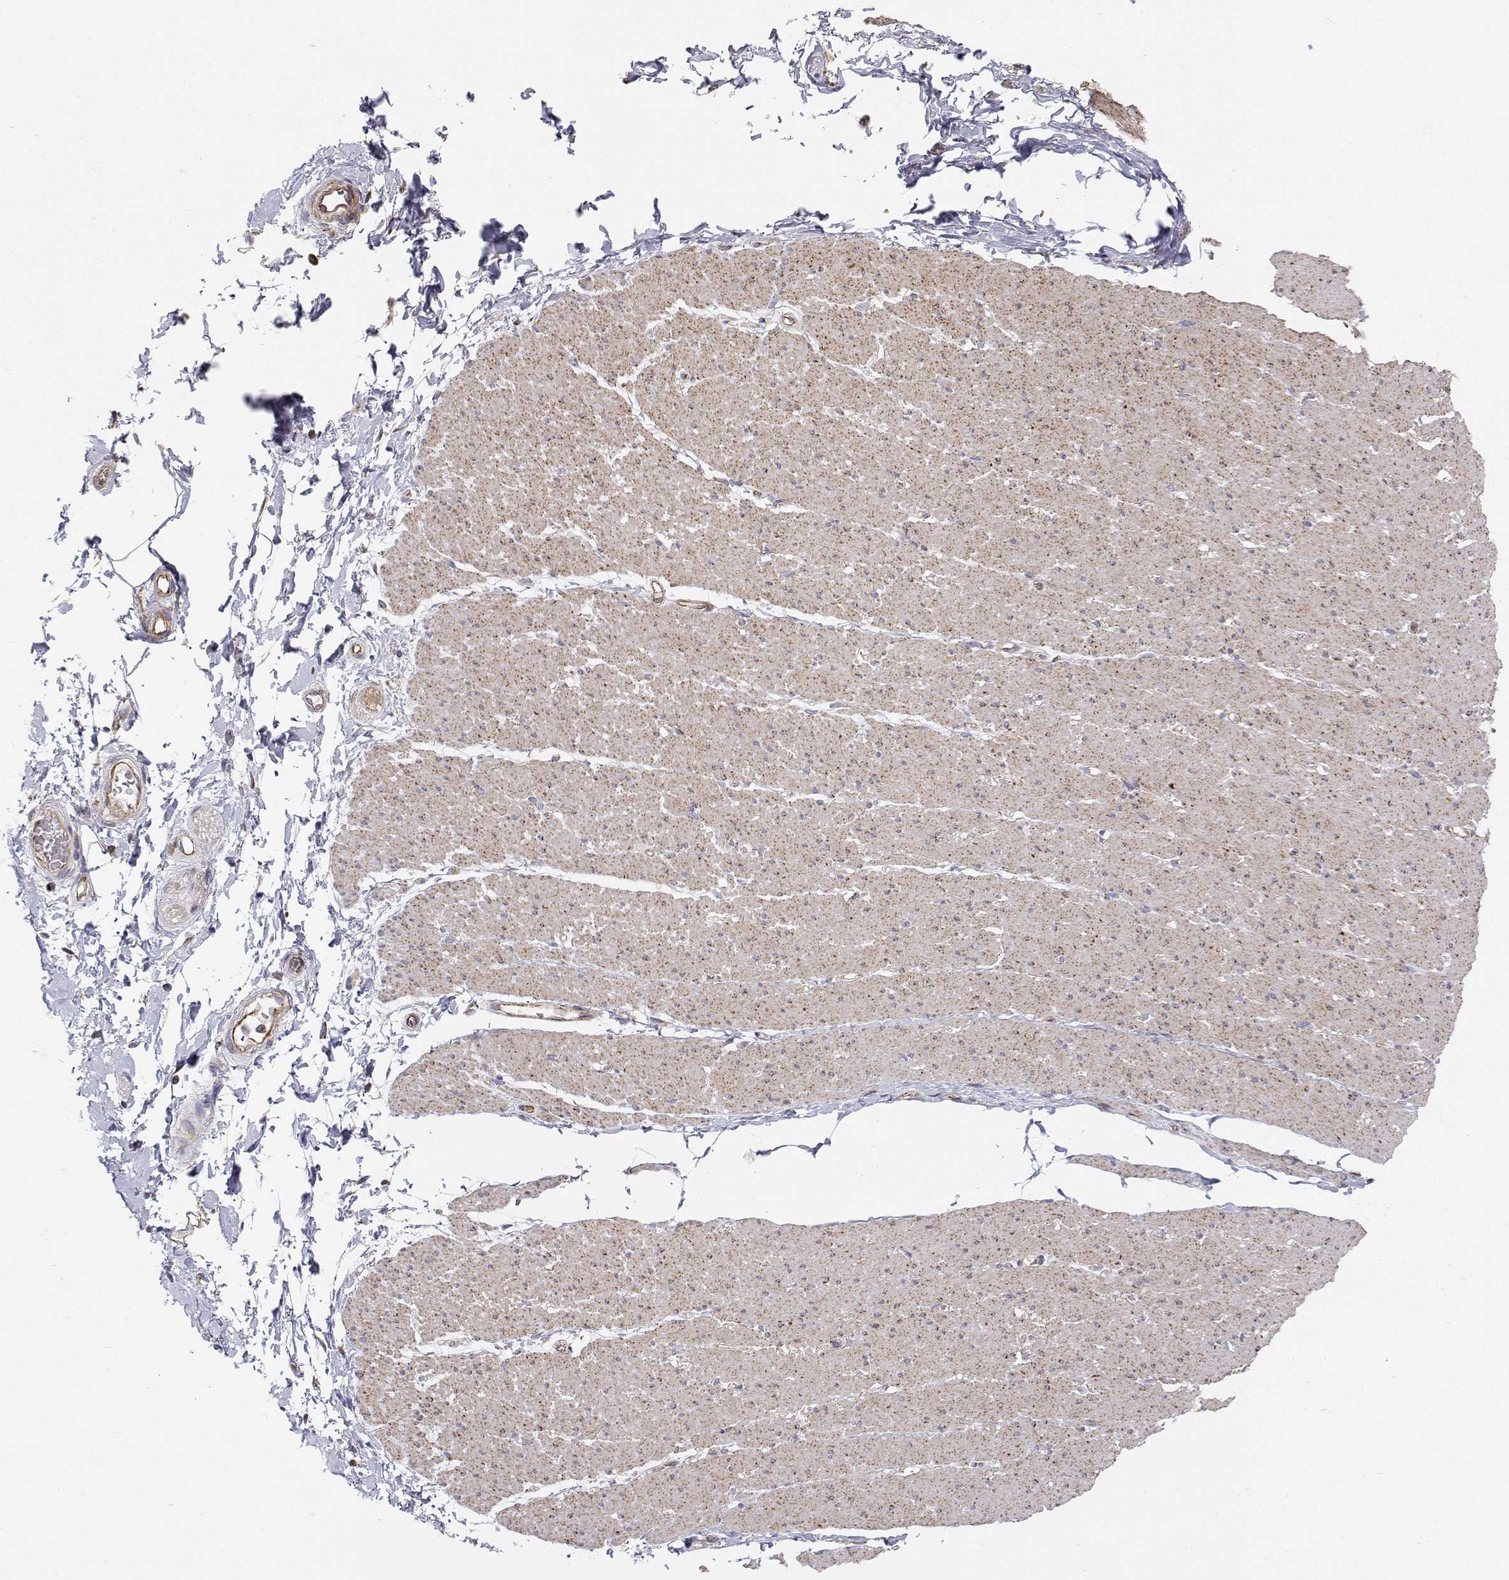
{"staining": {"intensity": "weak", "quantity": "25%-75%", "location": "cytoplasmic/membranous"}, "tissue": "smooth muscle", "cell_type": "Smooth muscle cells", "image_type": "normal", "snomed": [{"axis": "morphology", "description": "Normal tissue, NOS"}, {"axis": "topography", "description": "Smooth muscle"}, {"axis": "topography", "description": "Rectum"}], "caption": "The photomicrograph shows immunohistochemical staining of benign smooth muscle. There is weak cytoplasmic/membranous staining is present in about 25%-75% of smooth muscle cells.", "gene": "SPICE1", "patient": {"sex": "male", "age": 53}}